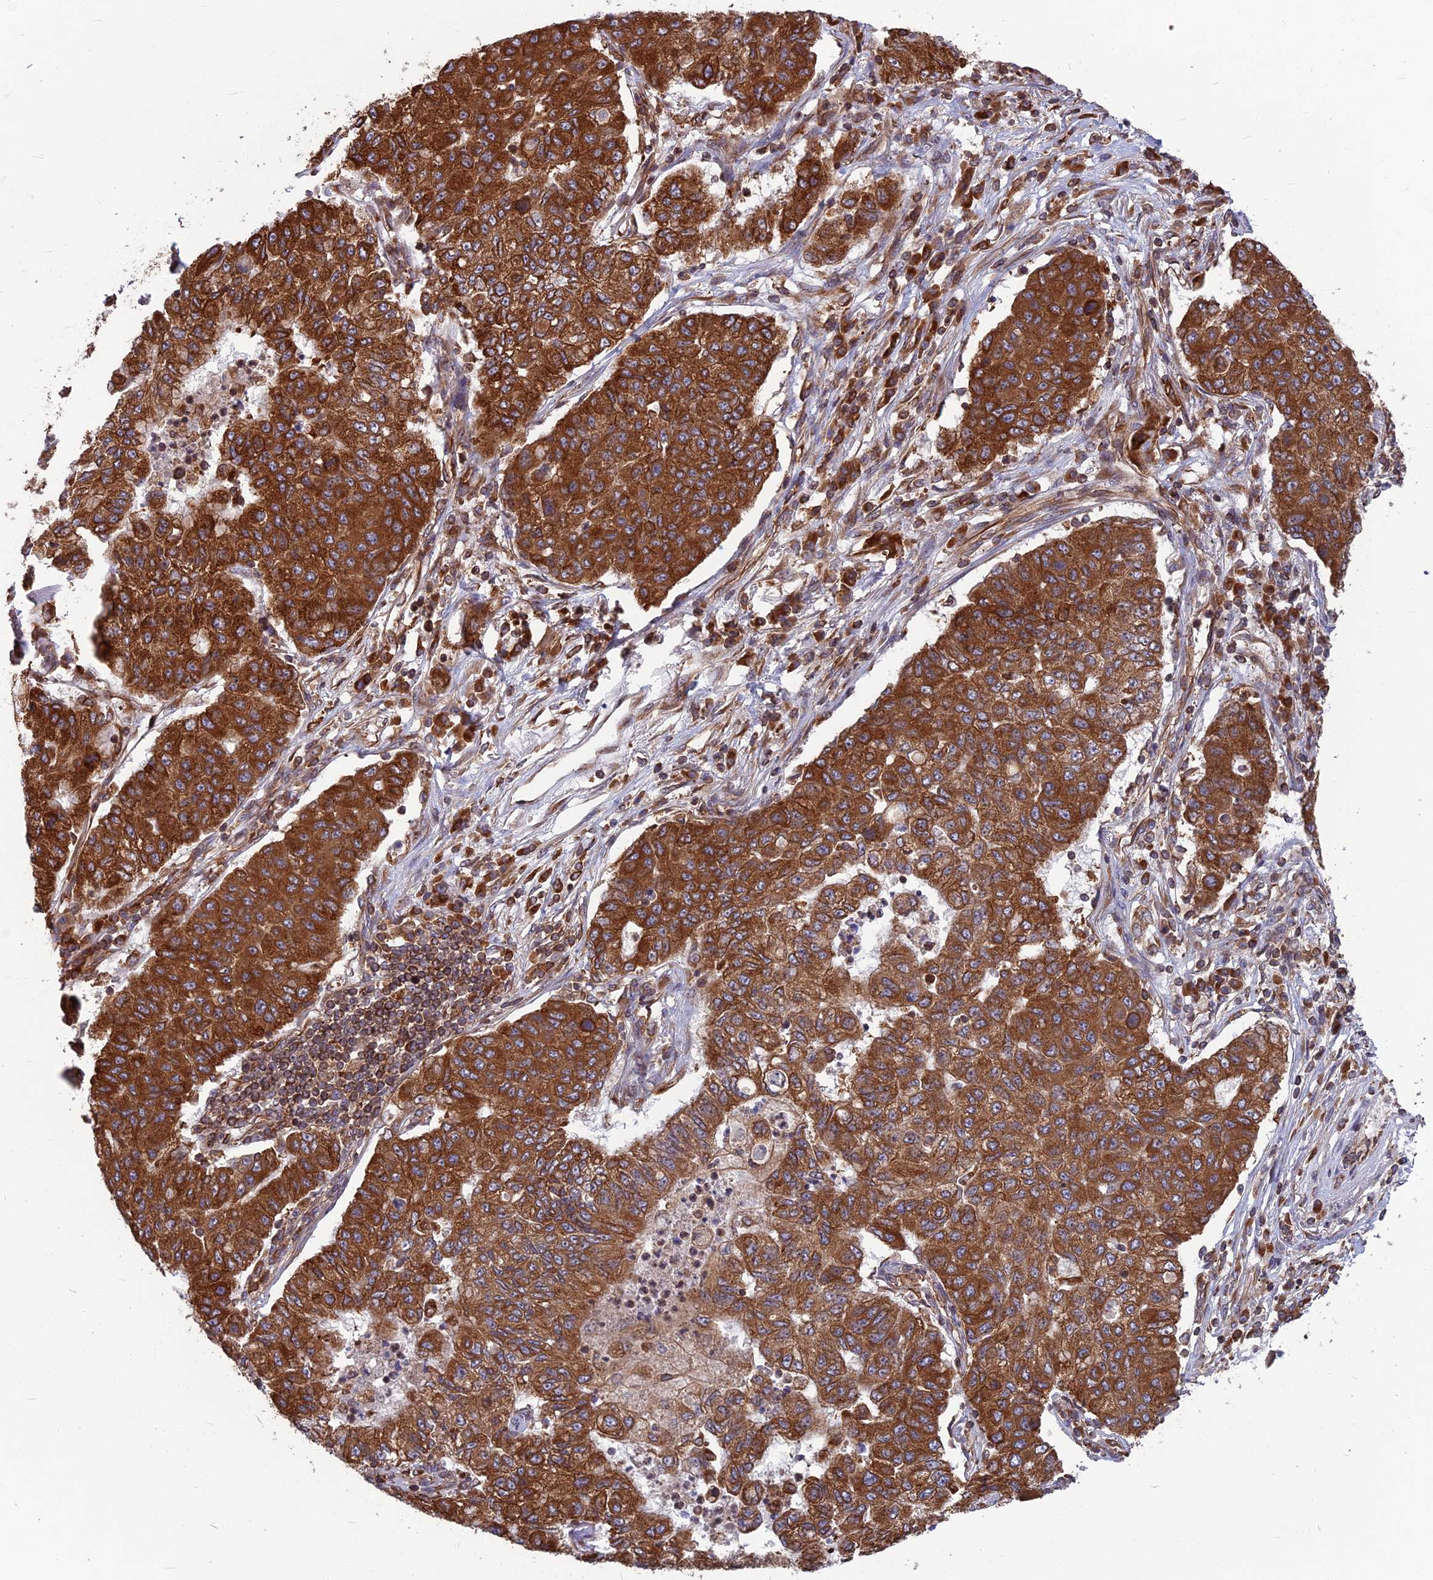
{"staining": {"intensity": "strong", "quantity": ">75%", "location": "cytoplasmic/membranous"}, "tissue": "lung cancer", "cell_type": "Tumor cells", "image_type": "cancer", "snomed": [{"axis": "morphology", "description": "Squamous cell carcinoma, NOS"}, {"axis": "topography", "description": "Lung"}], "caption": "Lung squamous cell carcinoma stained for a protein (brown) demonstrates strong cytoplasmic/membranous positive expression in about >75% of tumor cells.", "gene": "WDR1", "patient": {"sex": "male", "age": 74}}